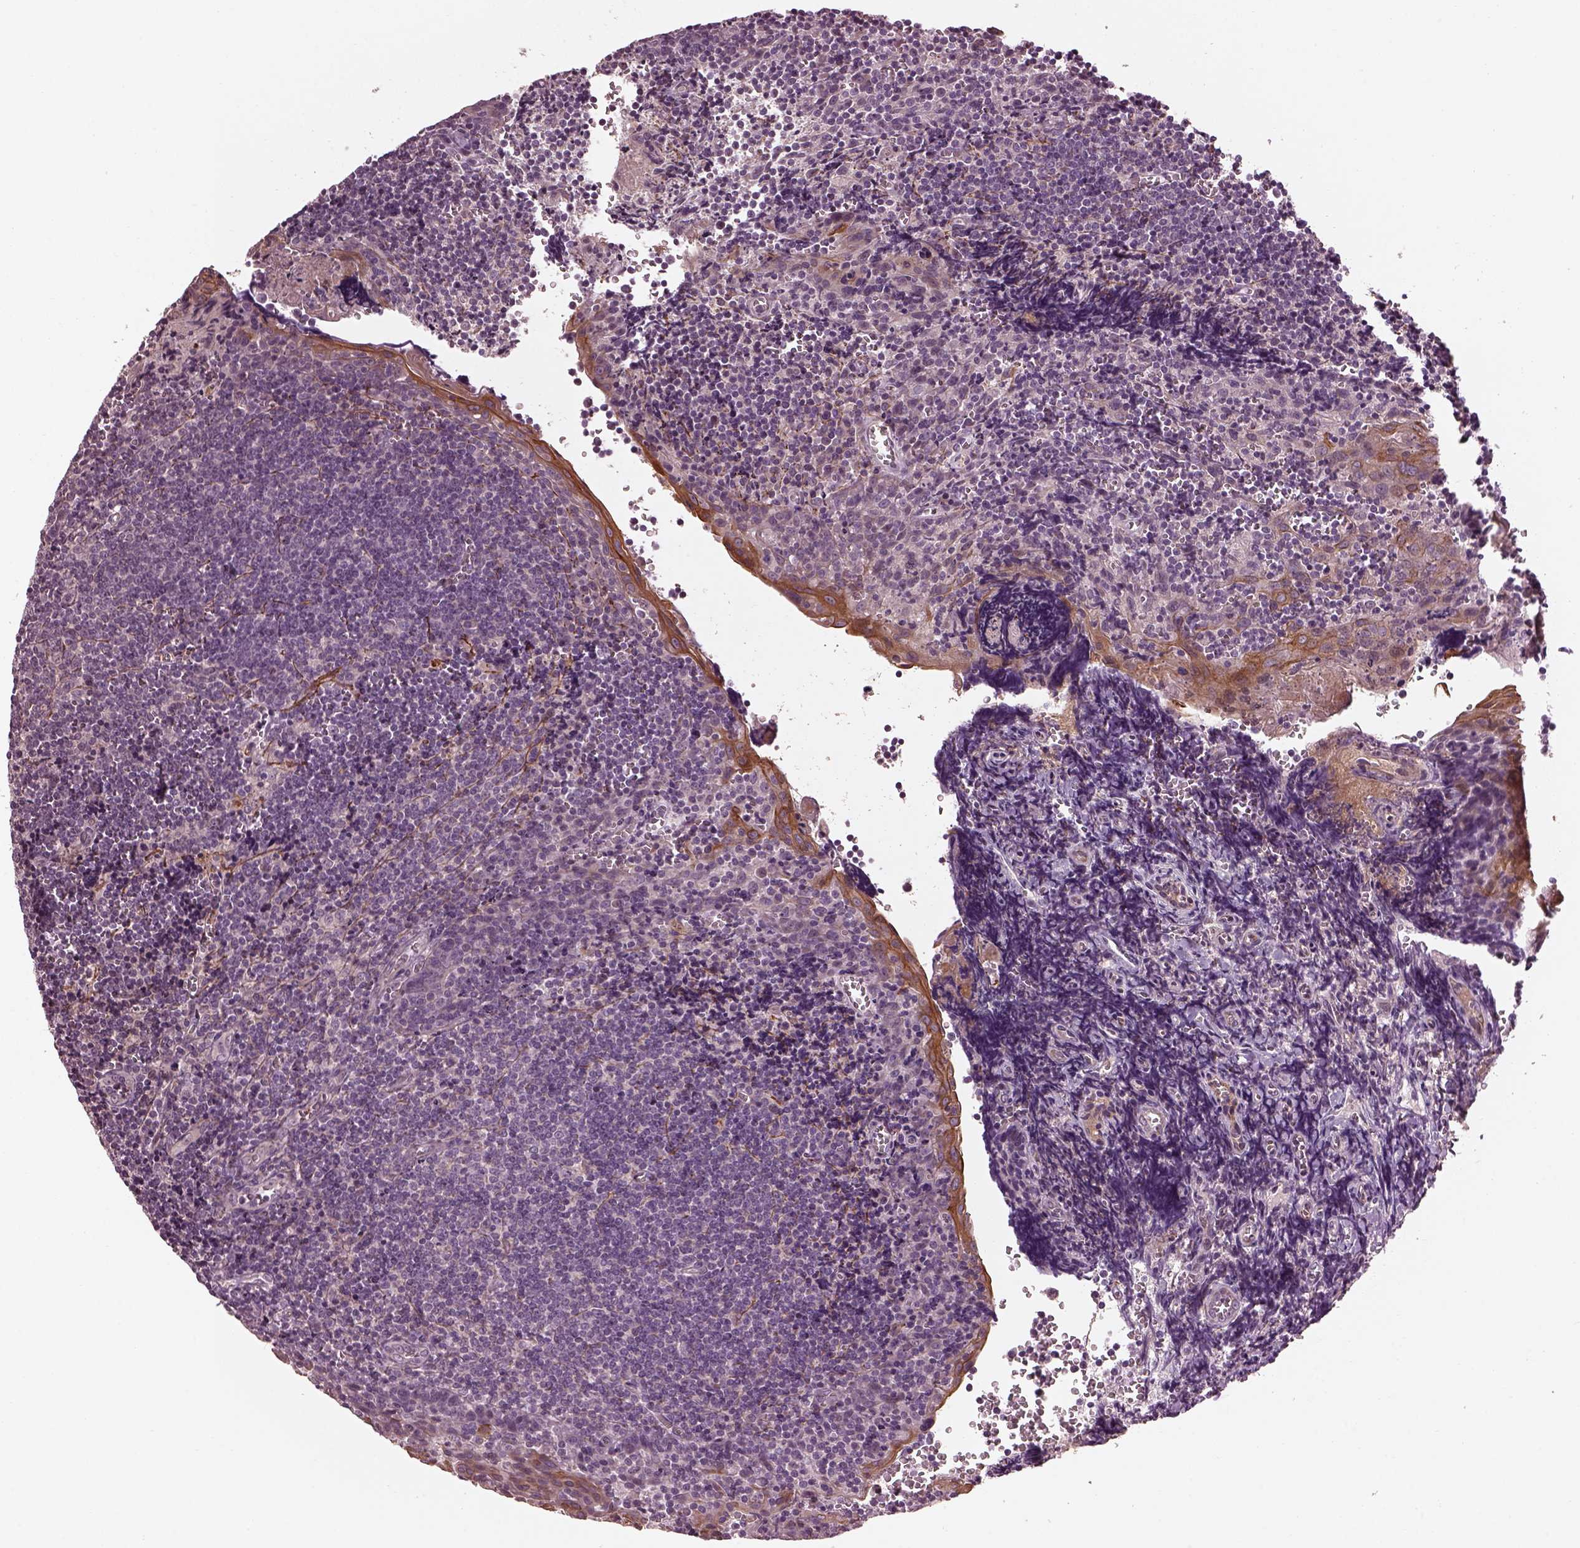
{"staining": {"intensity": "negative", "quantity": "none", "location": "none"}, "tissue": "tonsil", "cell_type": "Germinal center cells", "image_type": "normal", "snomed": [{"axis": "morphology", "description": "Normal tissue, NOS"}, {"axis": "morphology", "description": "Inflammation, NOS"}, {"axis": "topography", "description": "Tonsil"}], "caption": "Tonsil was stained to show a protein in brown. There is no significant expression in germinal center cells. Brightfield microscopy of immunohistochemistry (IHC) stained with DAB (3,3'-diaminobenzidine) (brown) and hematoxylin (blue), captured at high magnification.", "gene": "EFEMP1", "patient": {"sex": "female", "age": 31}}